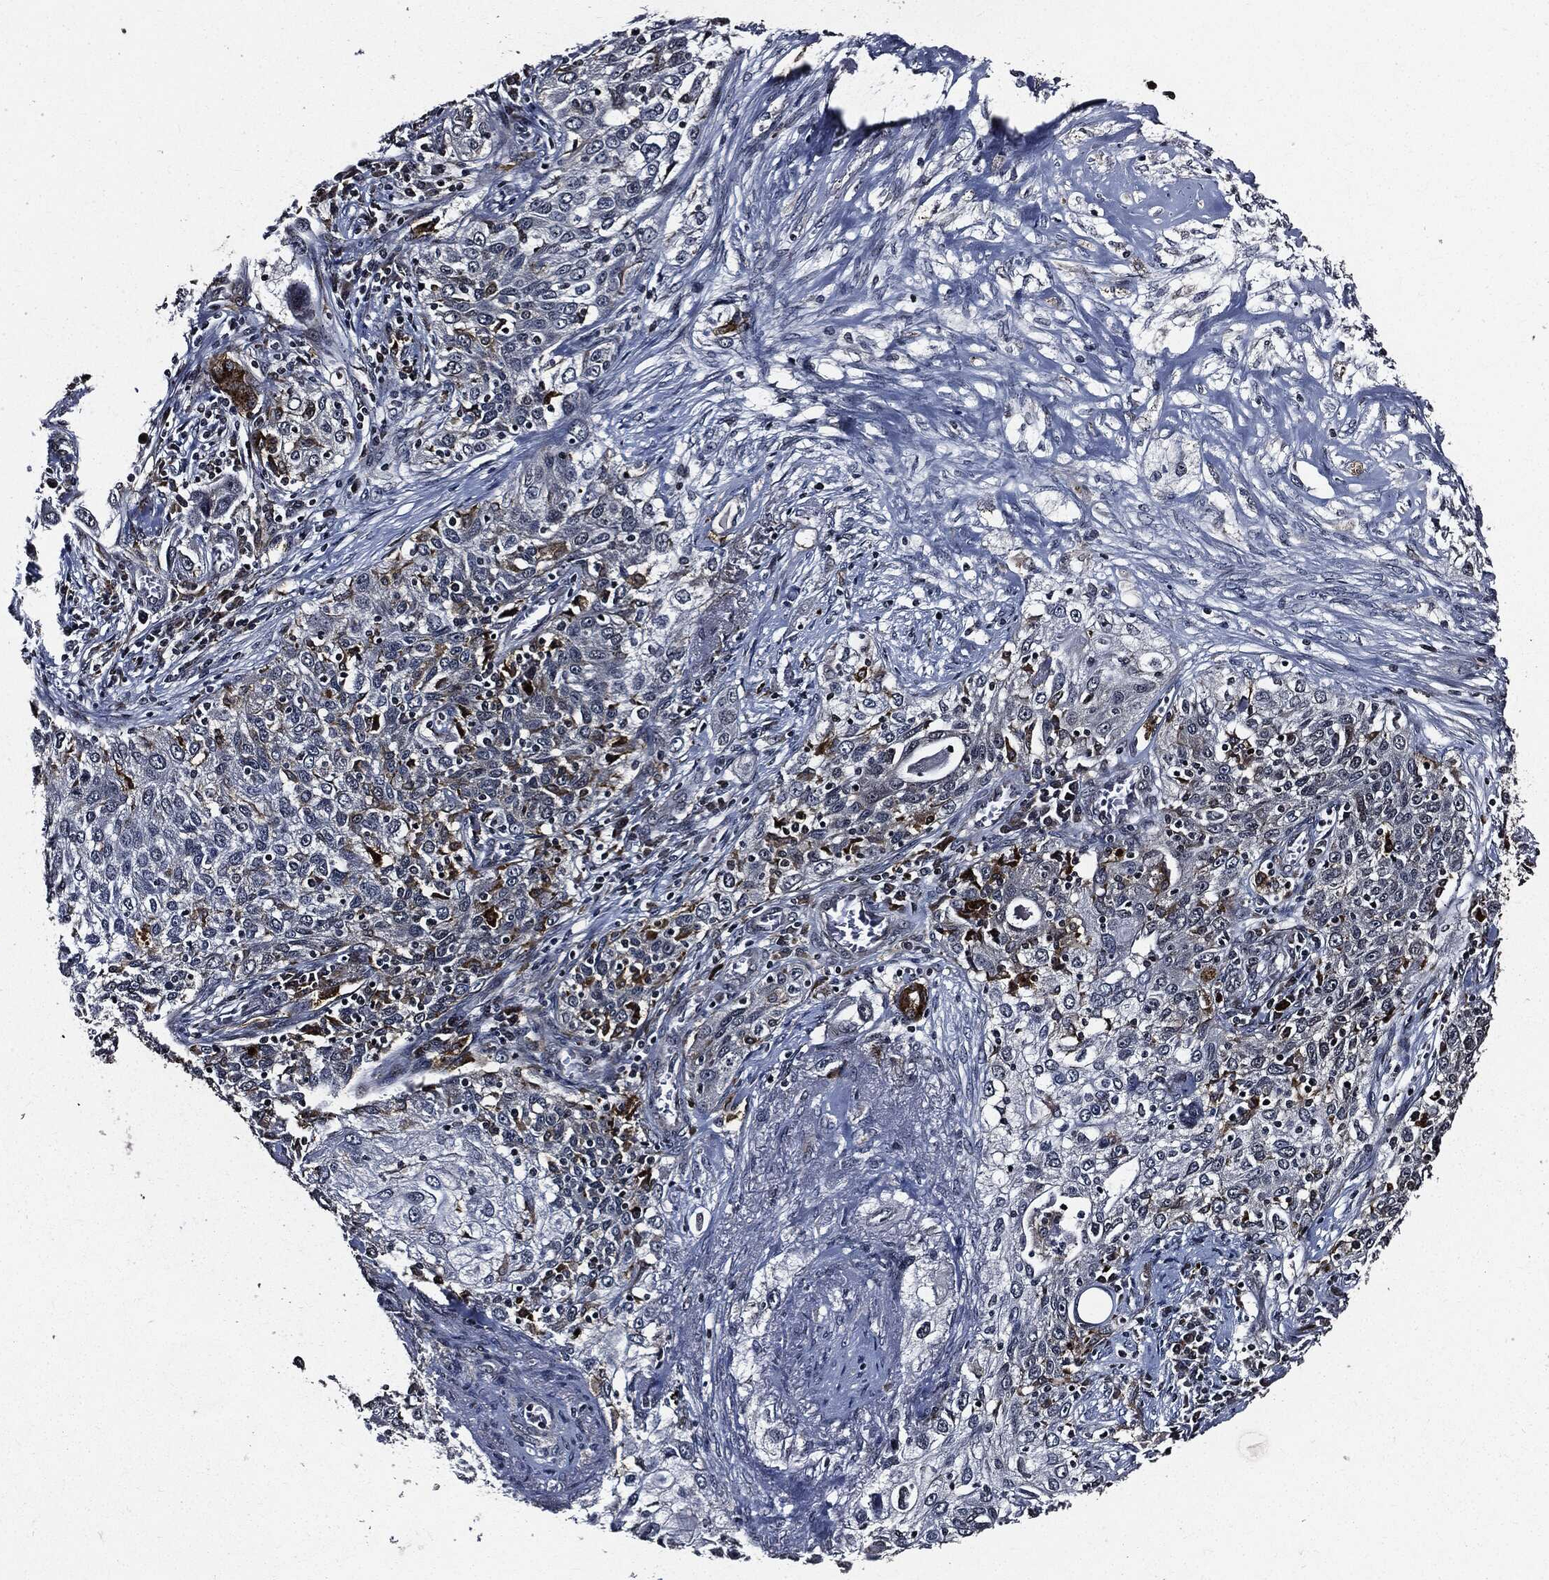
{"staining": {"intensity": "negative", "quantity": "none", "location": "none"}, "tissue": "lung cancer", "cell_type": "Tumor cells", "image_type": "cancer", "snomed": [{"axis": "morphology", "description": "Squamous cell carcinoma, NOS"}, {"axis": "topography", "description": "Lung"}], "caption": "An image of human lung squamous cell carcinoma is negative for staining in tumor cells.", "gene": "SUGT1", "patient": {"sex": "female", "age": 69}}